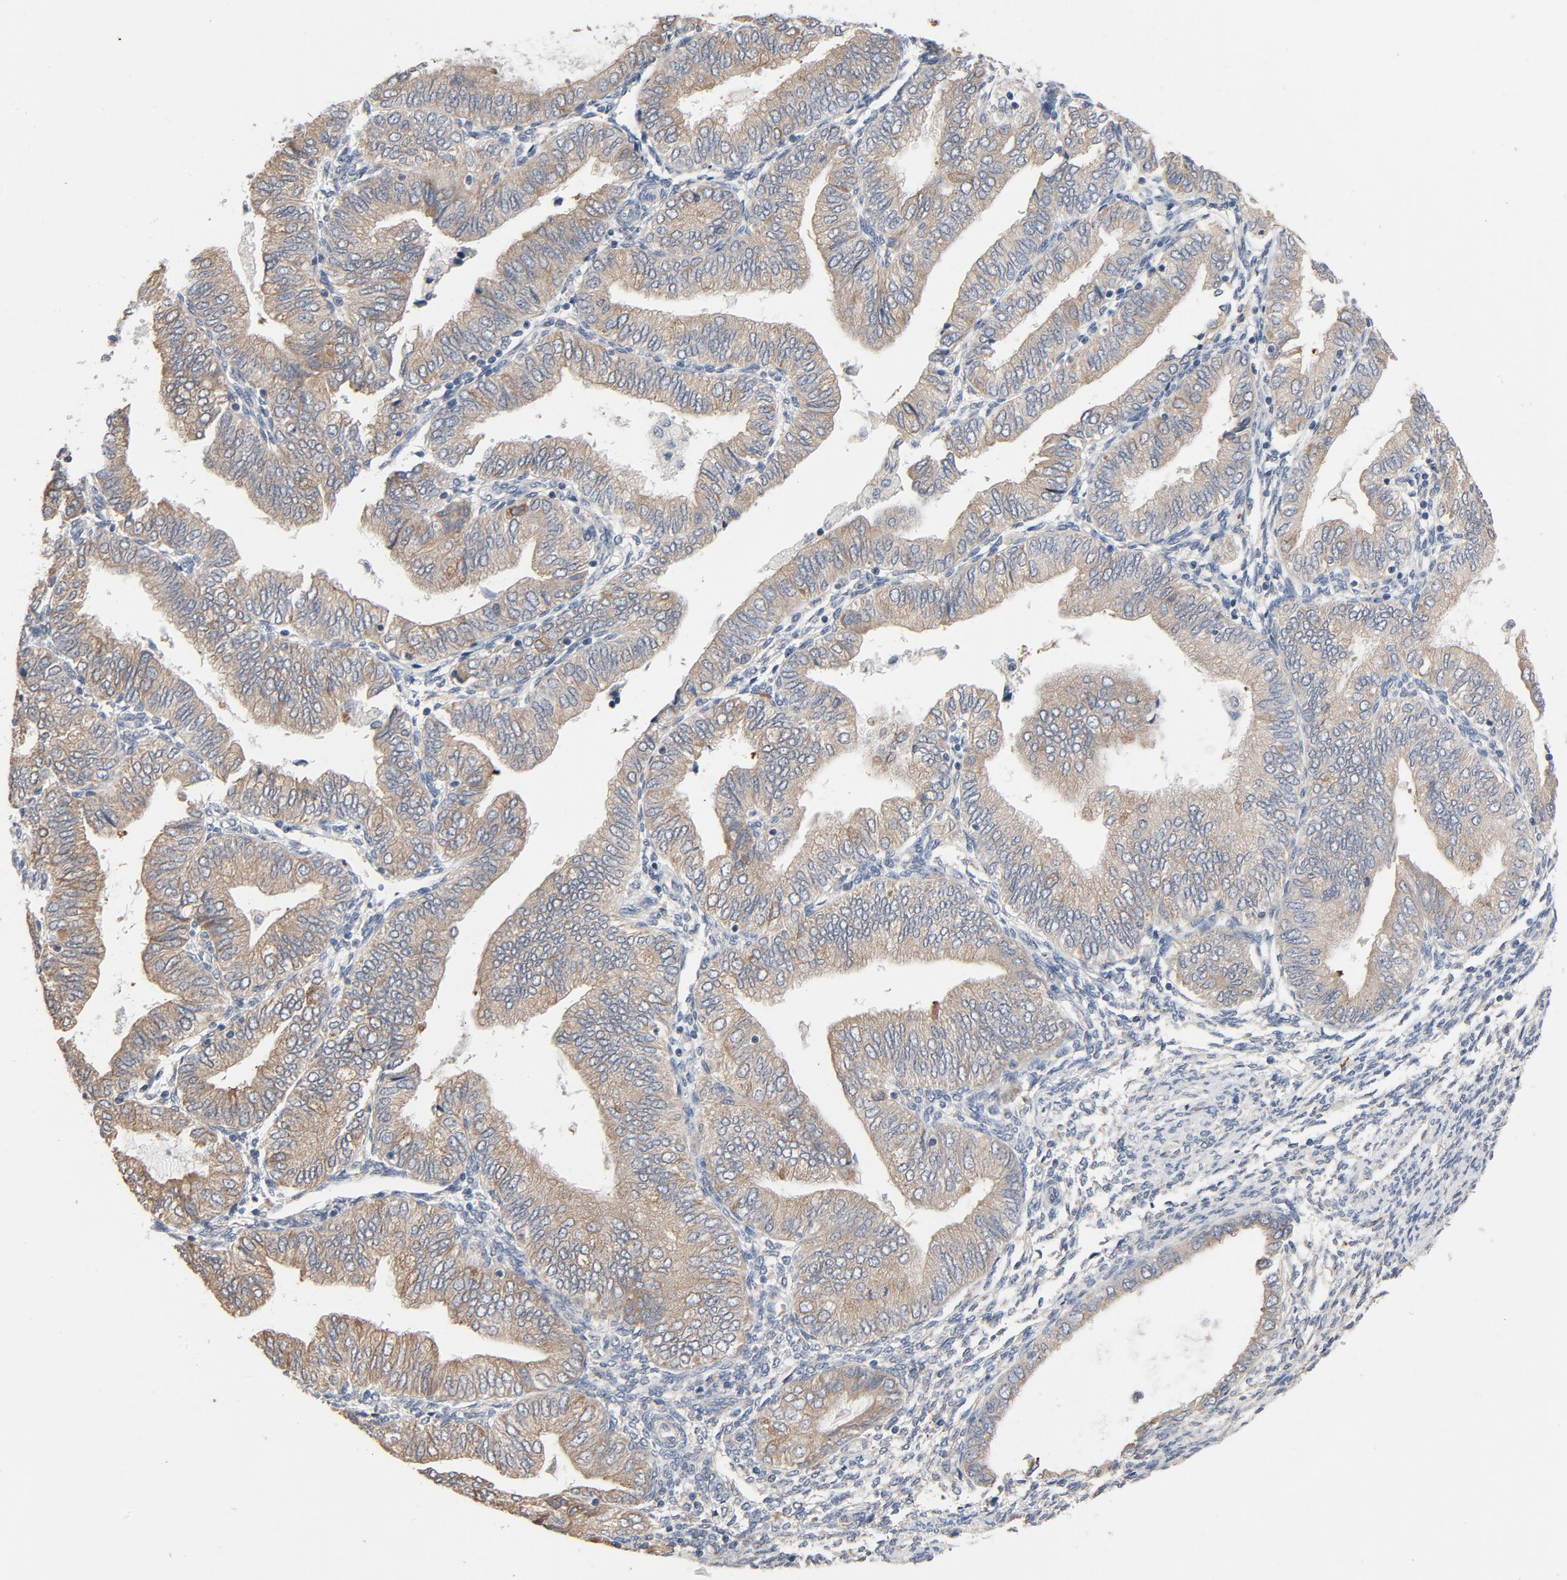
{"staining": {"intensity": "weak", "quantity": ">75%", "location": "cytoplasmic/membranous"}, "tissue": "endometrial cancer", "cell_type": "Tumor cells", "image_type": "cancer", "snomed": [{"axis": "morphology", "description": "Adenocarcinoma, NOS"}, {"axis": "topography", "description": "Endometrium"}], "caption": "Tumor cells exhibit low levels of weak cytoplasmic/membranous positivity in approximately >75% of cells in human endometrial cancer (adenocarcinoma).", "gene": "TLR4", "patient": {"sex": "female", "age": 51}}